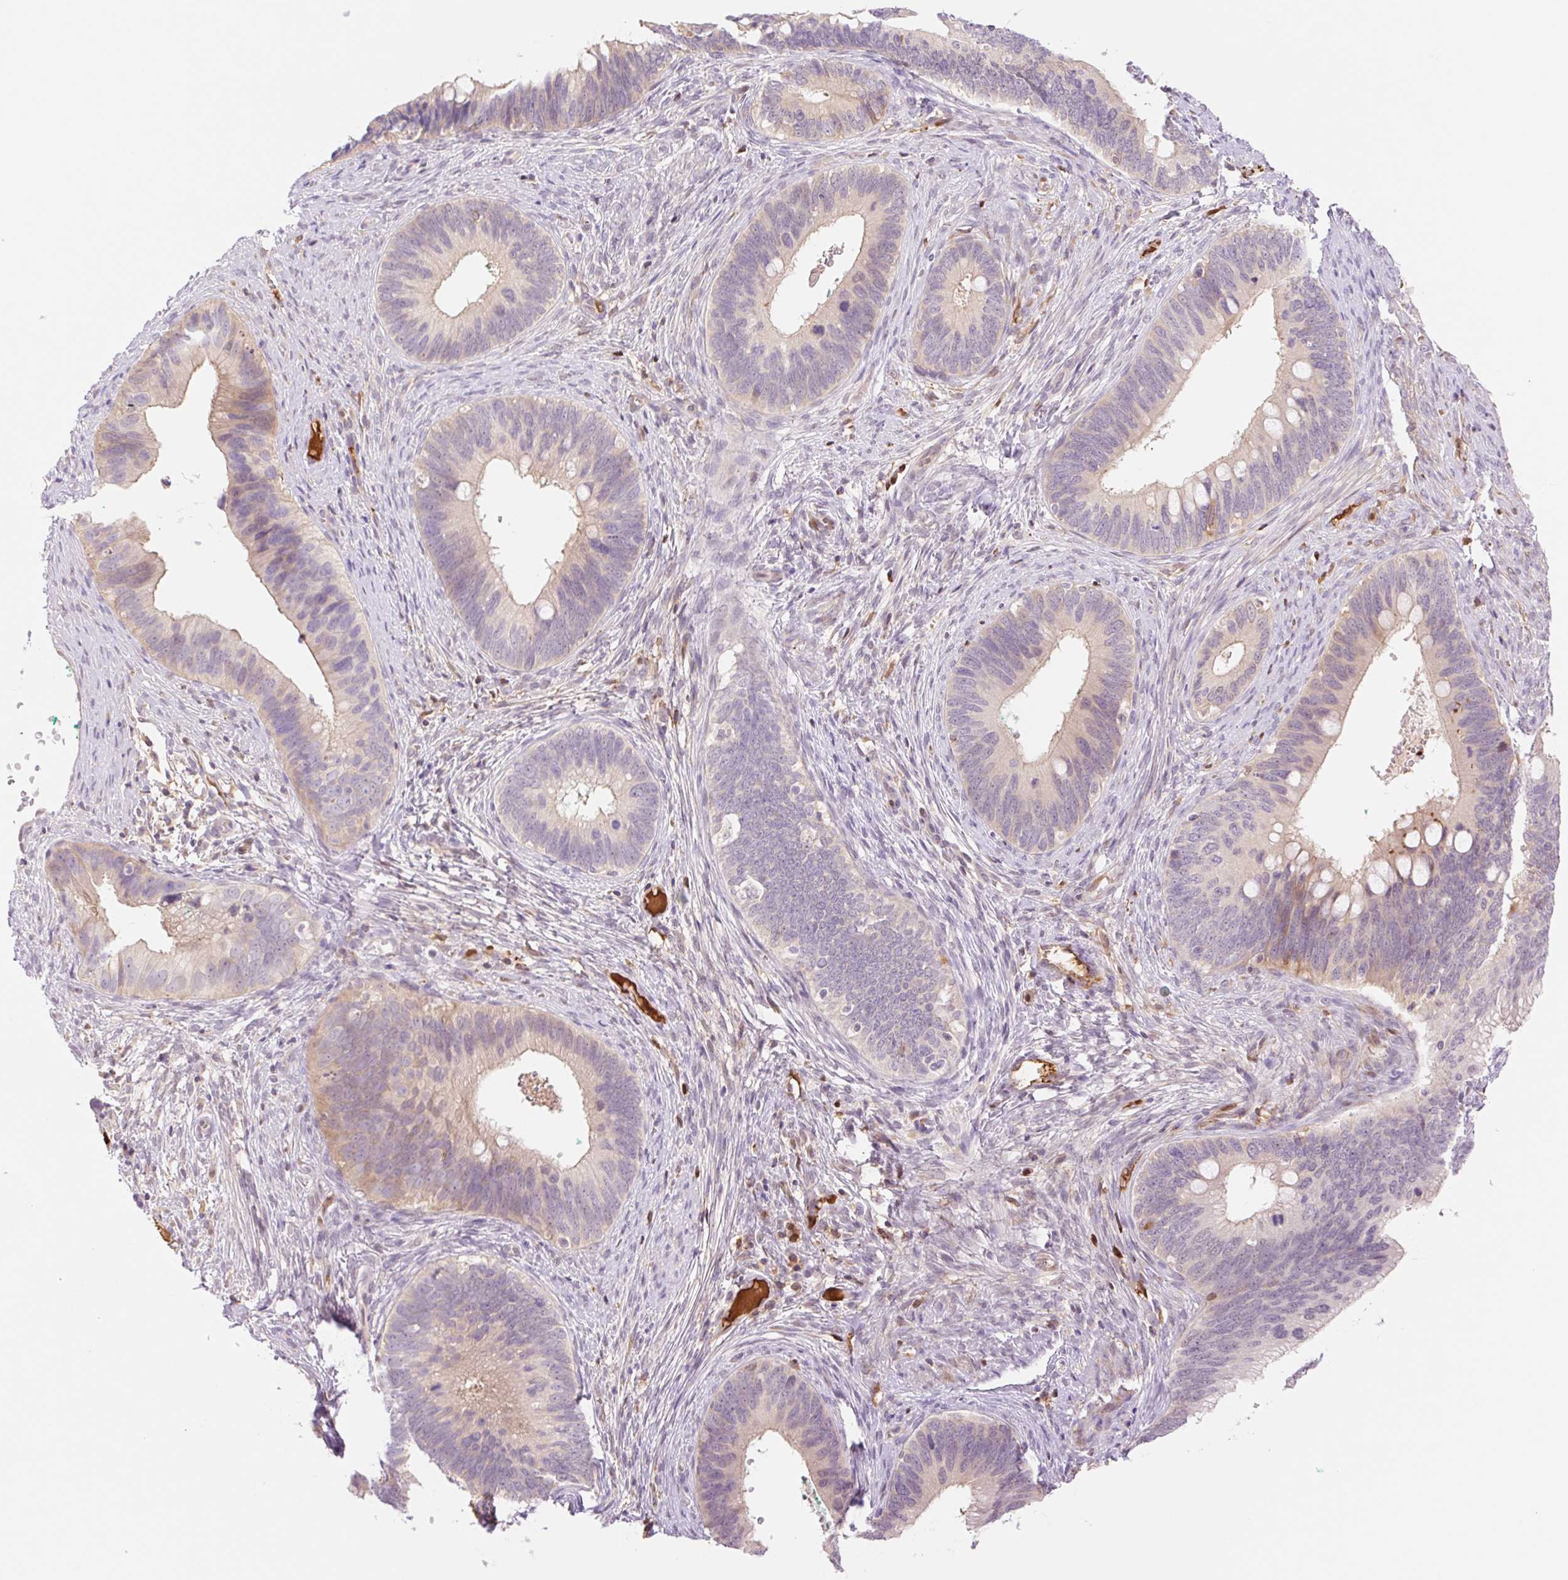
{"staining": {"intensity": "moderate", "quantity": "<25%", "location": "cytoplasmic/membranous"}, "tissue": "cervical cancer", "cell_type": "Tumor cells", "image_type": "cancer", "snomed": [{"axis": "morphology", "description": "Adenocarcinoma, NOS"}, {"axis": "topography", "description": "Cervix"}], "caption": "Brown immunohistochemical staining in cervical cancer (adenocarcinoma) demonstrates moderate cytoplasmic/membranous expression in approximately <25% of tumor cells.", "gene": "HEBP1", "patient": {"sex": "female", "age": 42}}